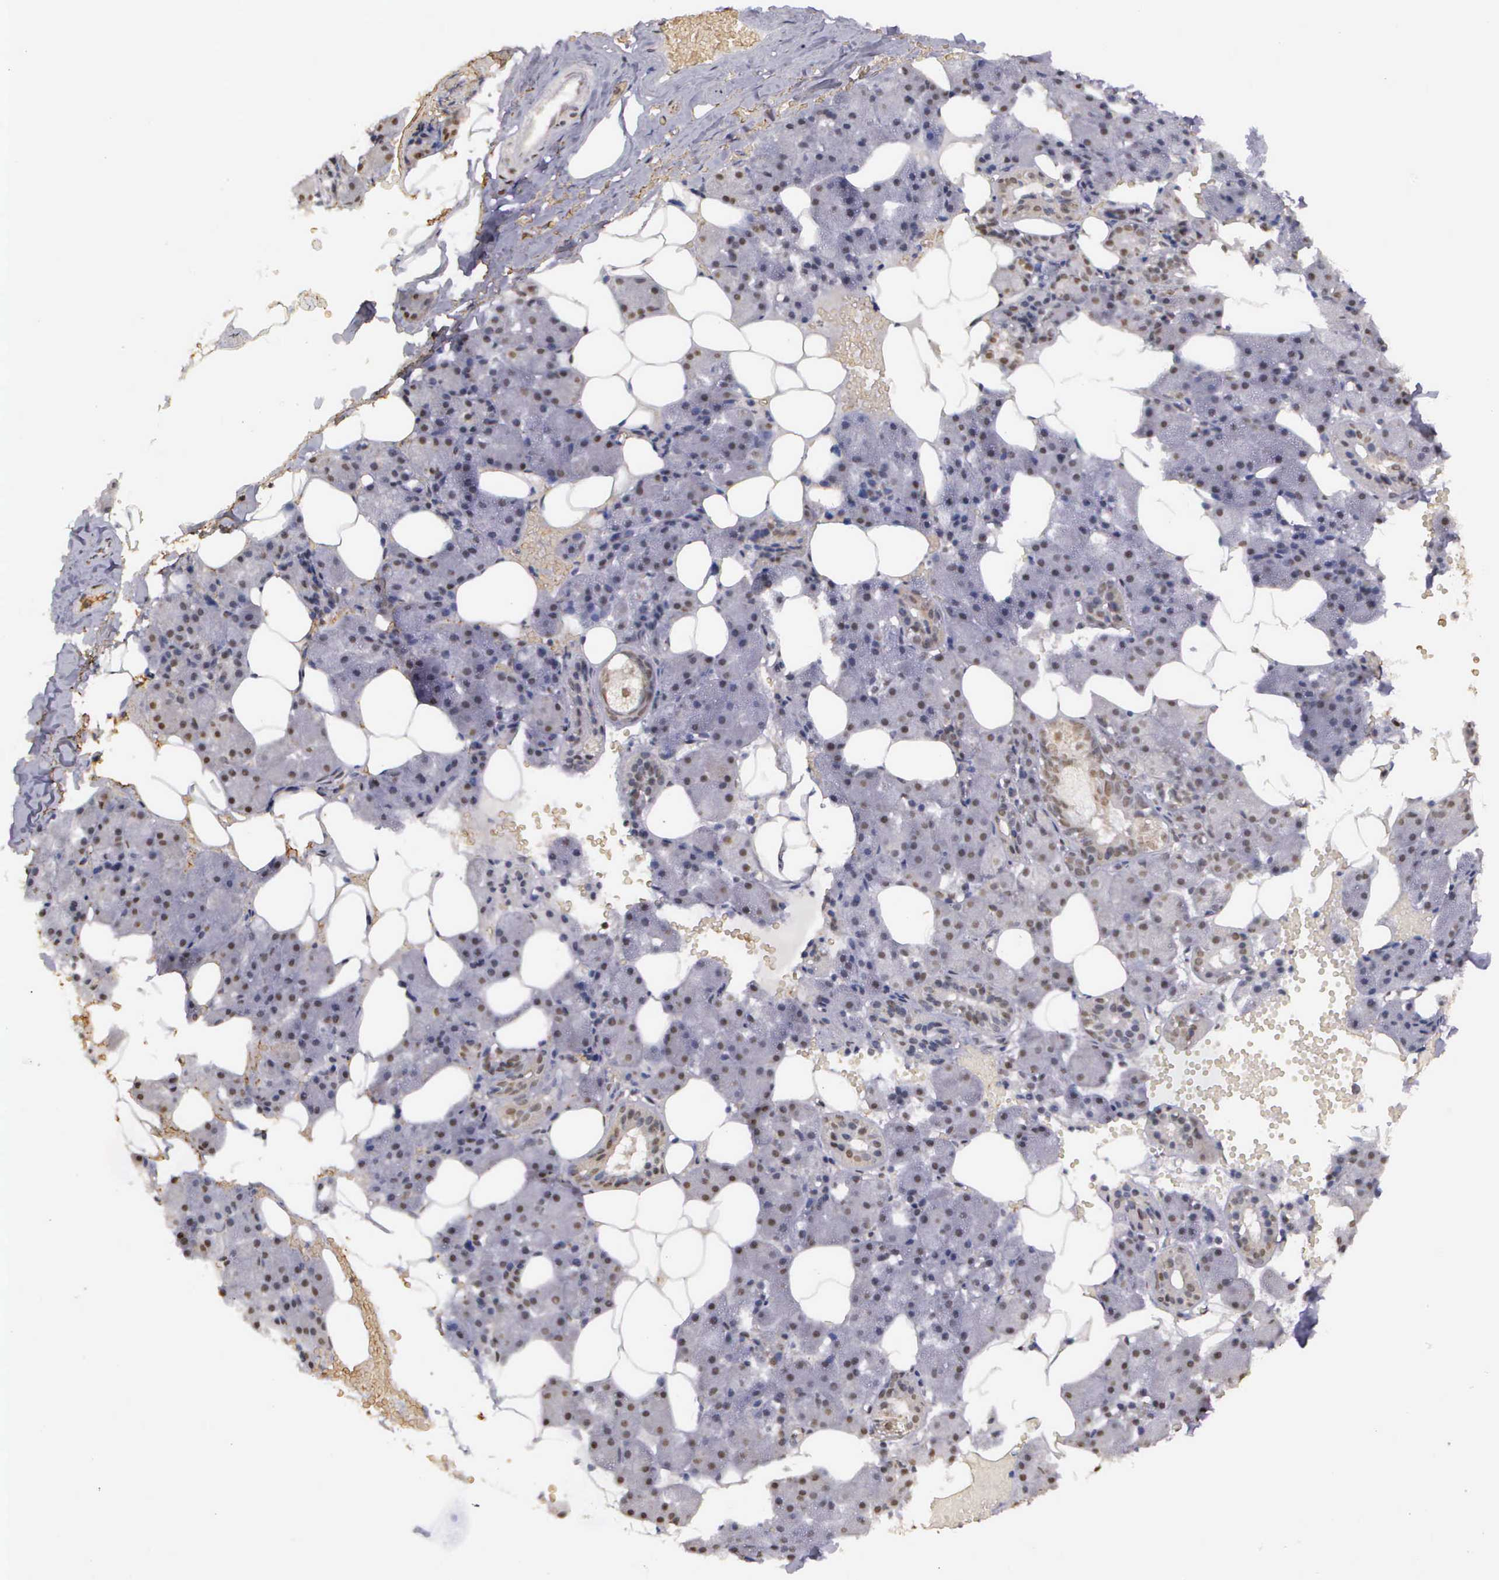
{"staining": {"intensity": "weak", "quantity": "<25%", "location": "nuclear"}, "tissue": "salivary gland", "cell_type": "Glandular cells", "image_type": "normal", "snomed": [{"axis": "morphology", "description": "Normal tissue, NOS"}, {"axis": "topography", "description": "Salivary gland"}], "caption": "Glandular cells are negative for protein expression in unremarkable human salivary gland. (DAB immunohistochemistry visualized using brightfield microscopy, high magnification).", "gene": "ARMCX5", "patient": {"sex": "female", "age": 55}}